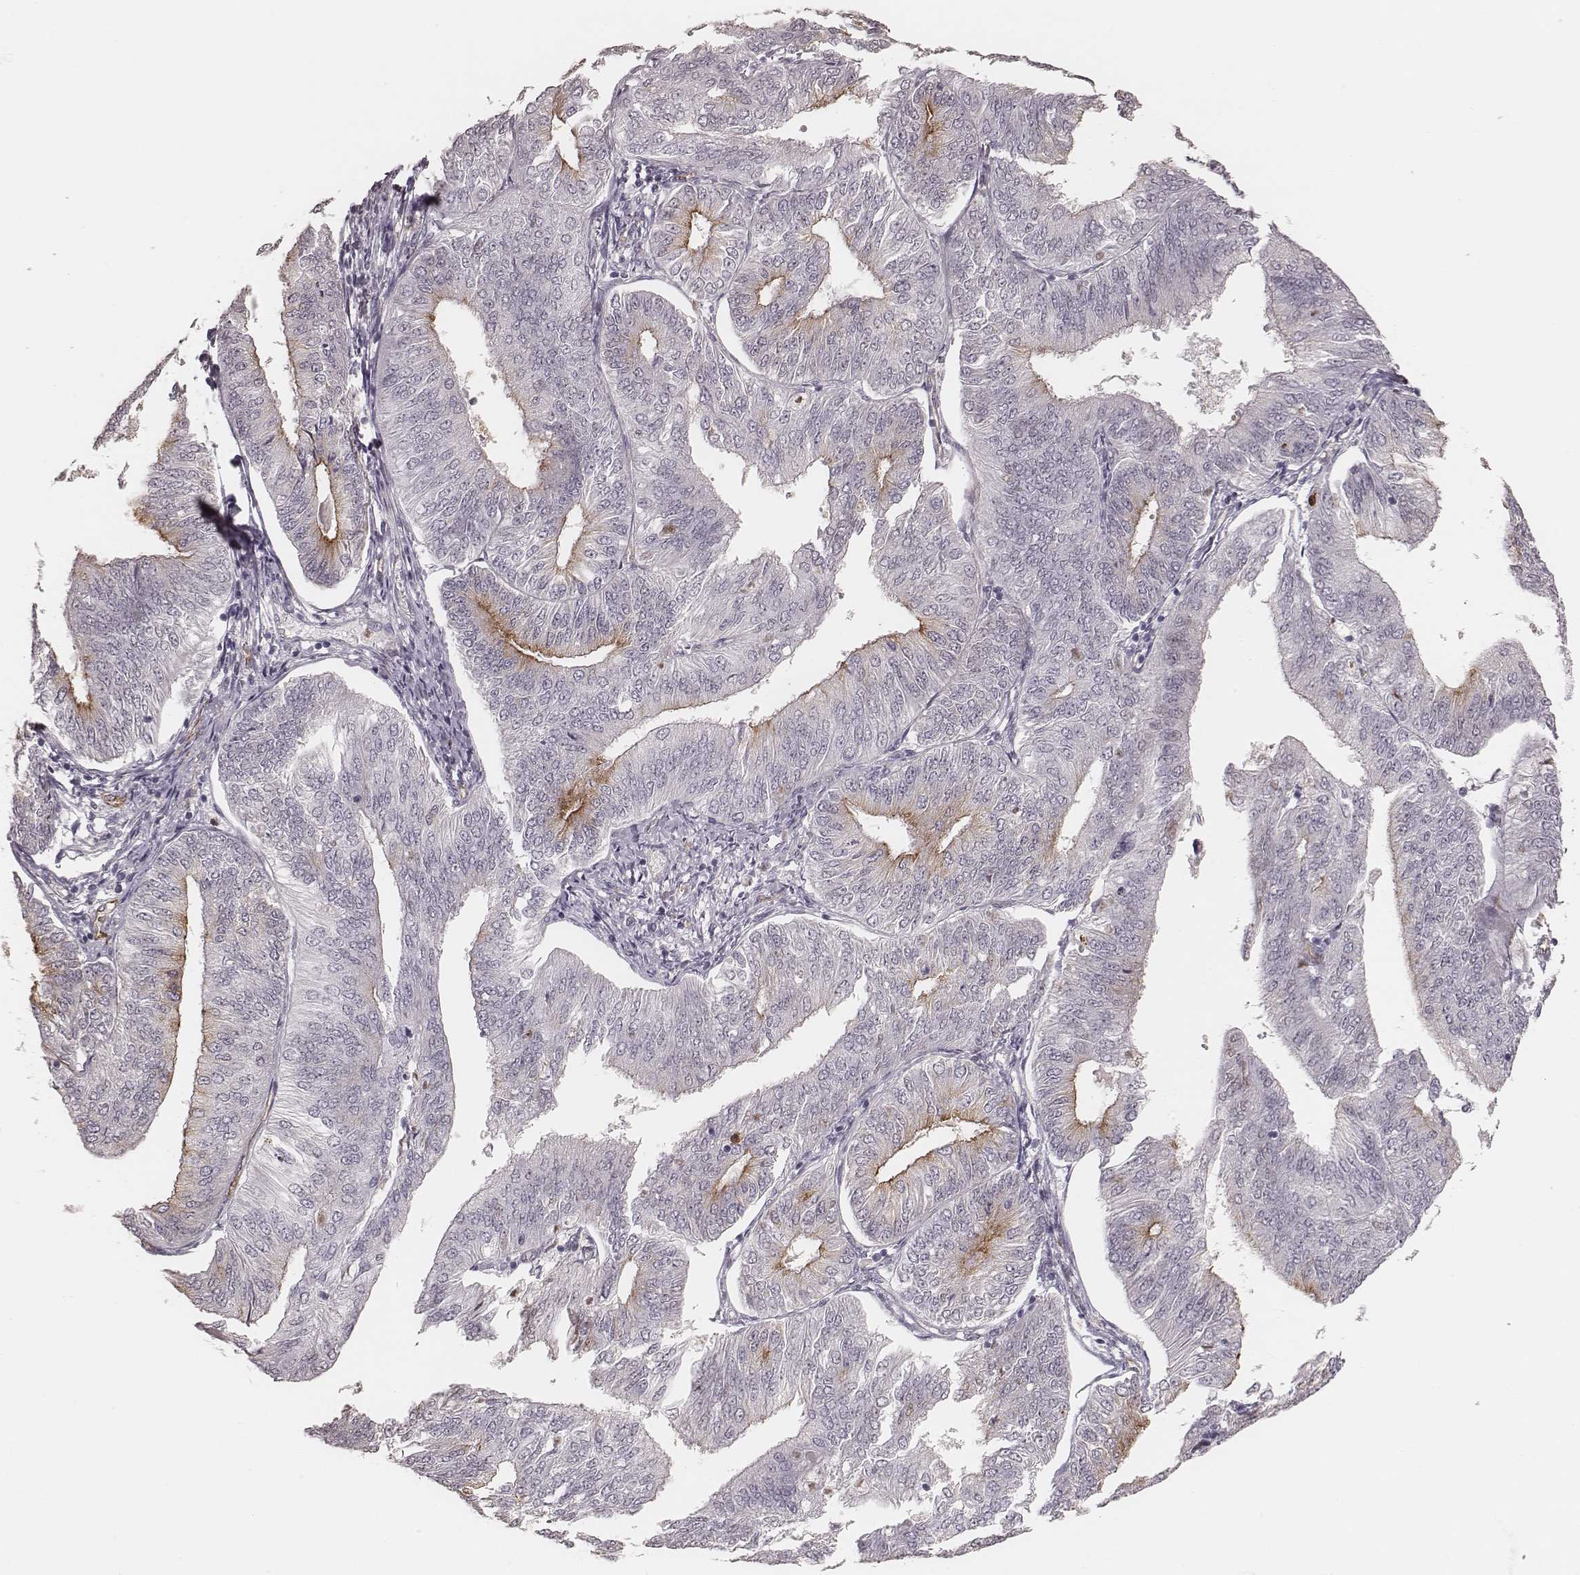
{"staining": {"intensity": "negative", "quantity": "none", "location": "none"}, "tissue": "endometrial cancer", "cell_type": "Tumor cells", "image_type": "cancer", "snomed": [{"axis": "morphology", "description": "Adenocarcinoma, NOS"}, {"axis": "topography", "description": "Endometrium"}], "caption": "A high-resolution histopathology image shows immunohistochemistry (IHC) staining of endometrial cancer (adenocarcinoma), which reveals no significant expression in tumor cells. (DAB immunohistochemistry (IHC) with hematoxylin counter stain).", "gene": "KITLG", "patient": {"sex": "female", "age": 58}}